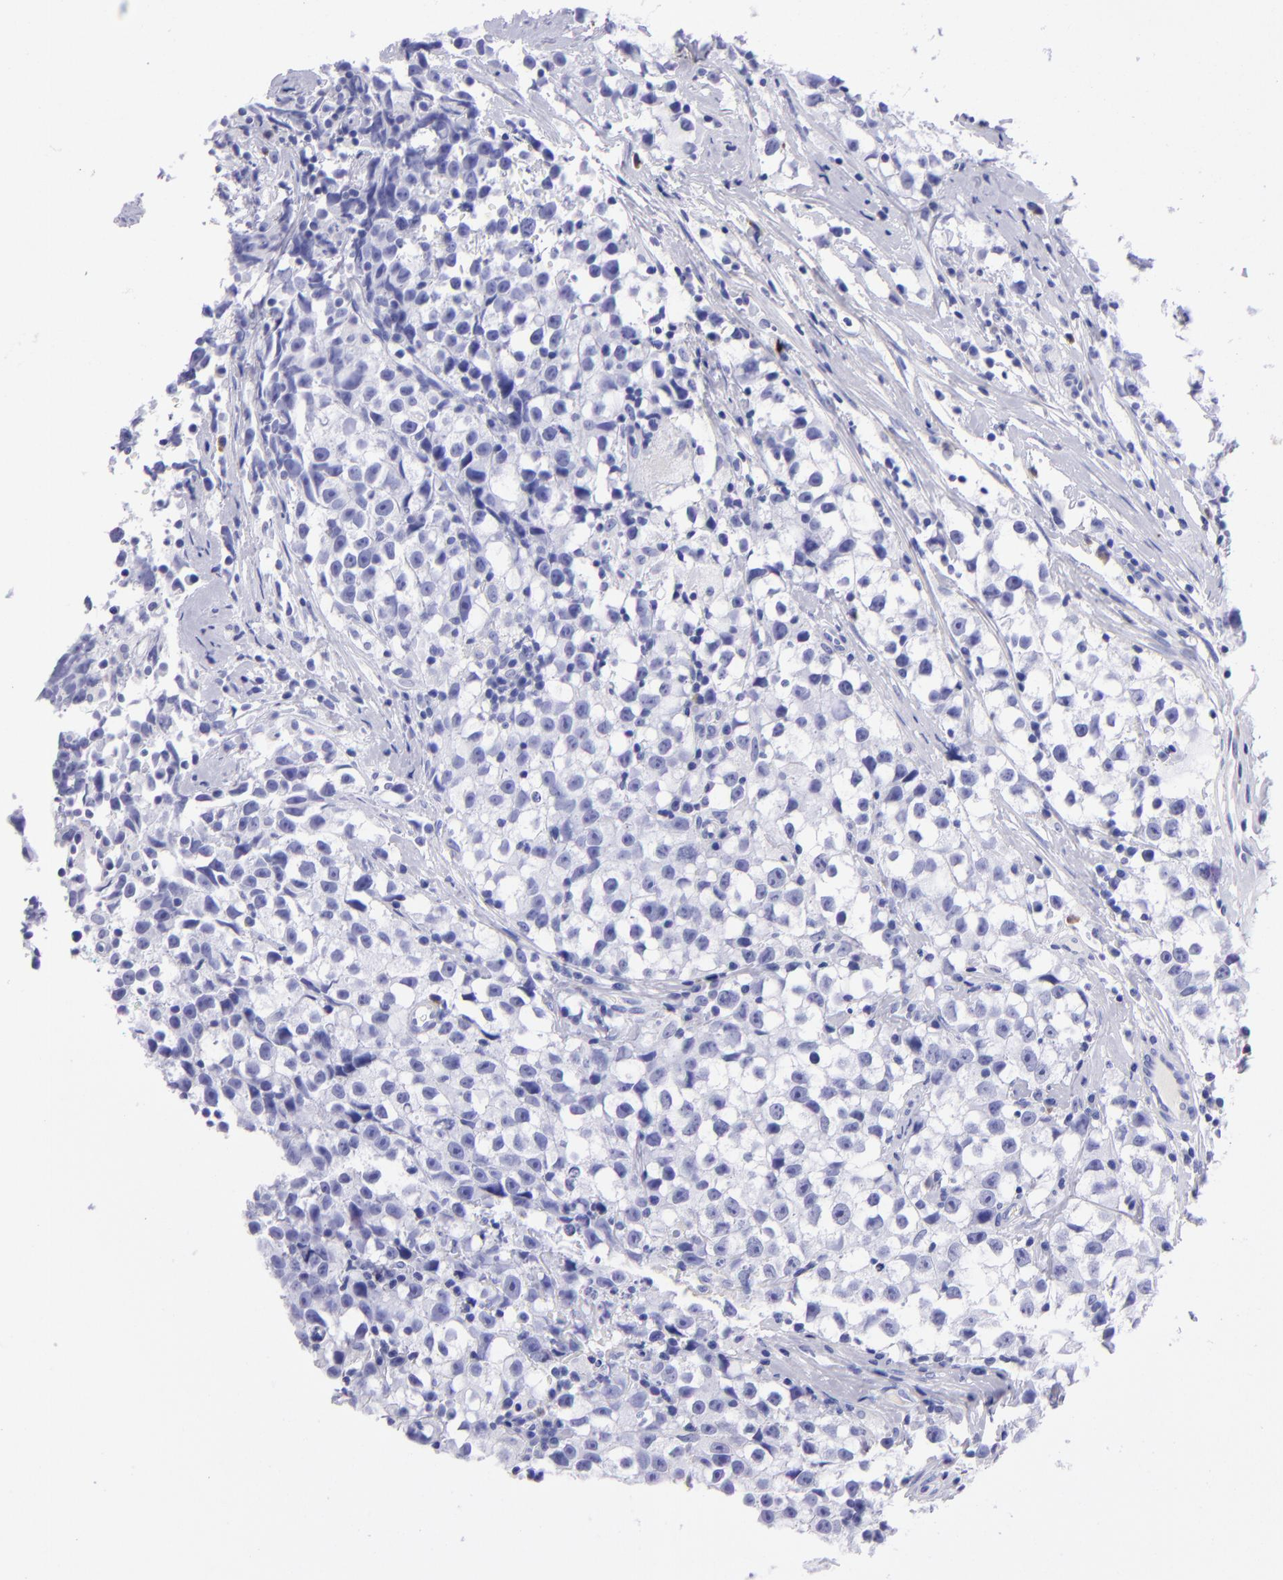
{"staining": {"intensity": "negative", "quantity": "none", "location": "none"}, "tissue": "testis cancer", "cell_type": "Tumor cells", "image_type": "cancer", "snomed": [{"axis": "morphology", "description": "Seminoma, NOS"}, {"axis": "topography", "description": "Testis"}], "caption": "Testis seminoma was stained to show a protein in brown. There is no significant expression in tumor cells.", "gene": "TYRP1", "patient": {"sex": "male", "age": 35}}